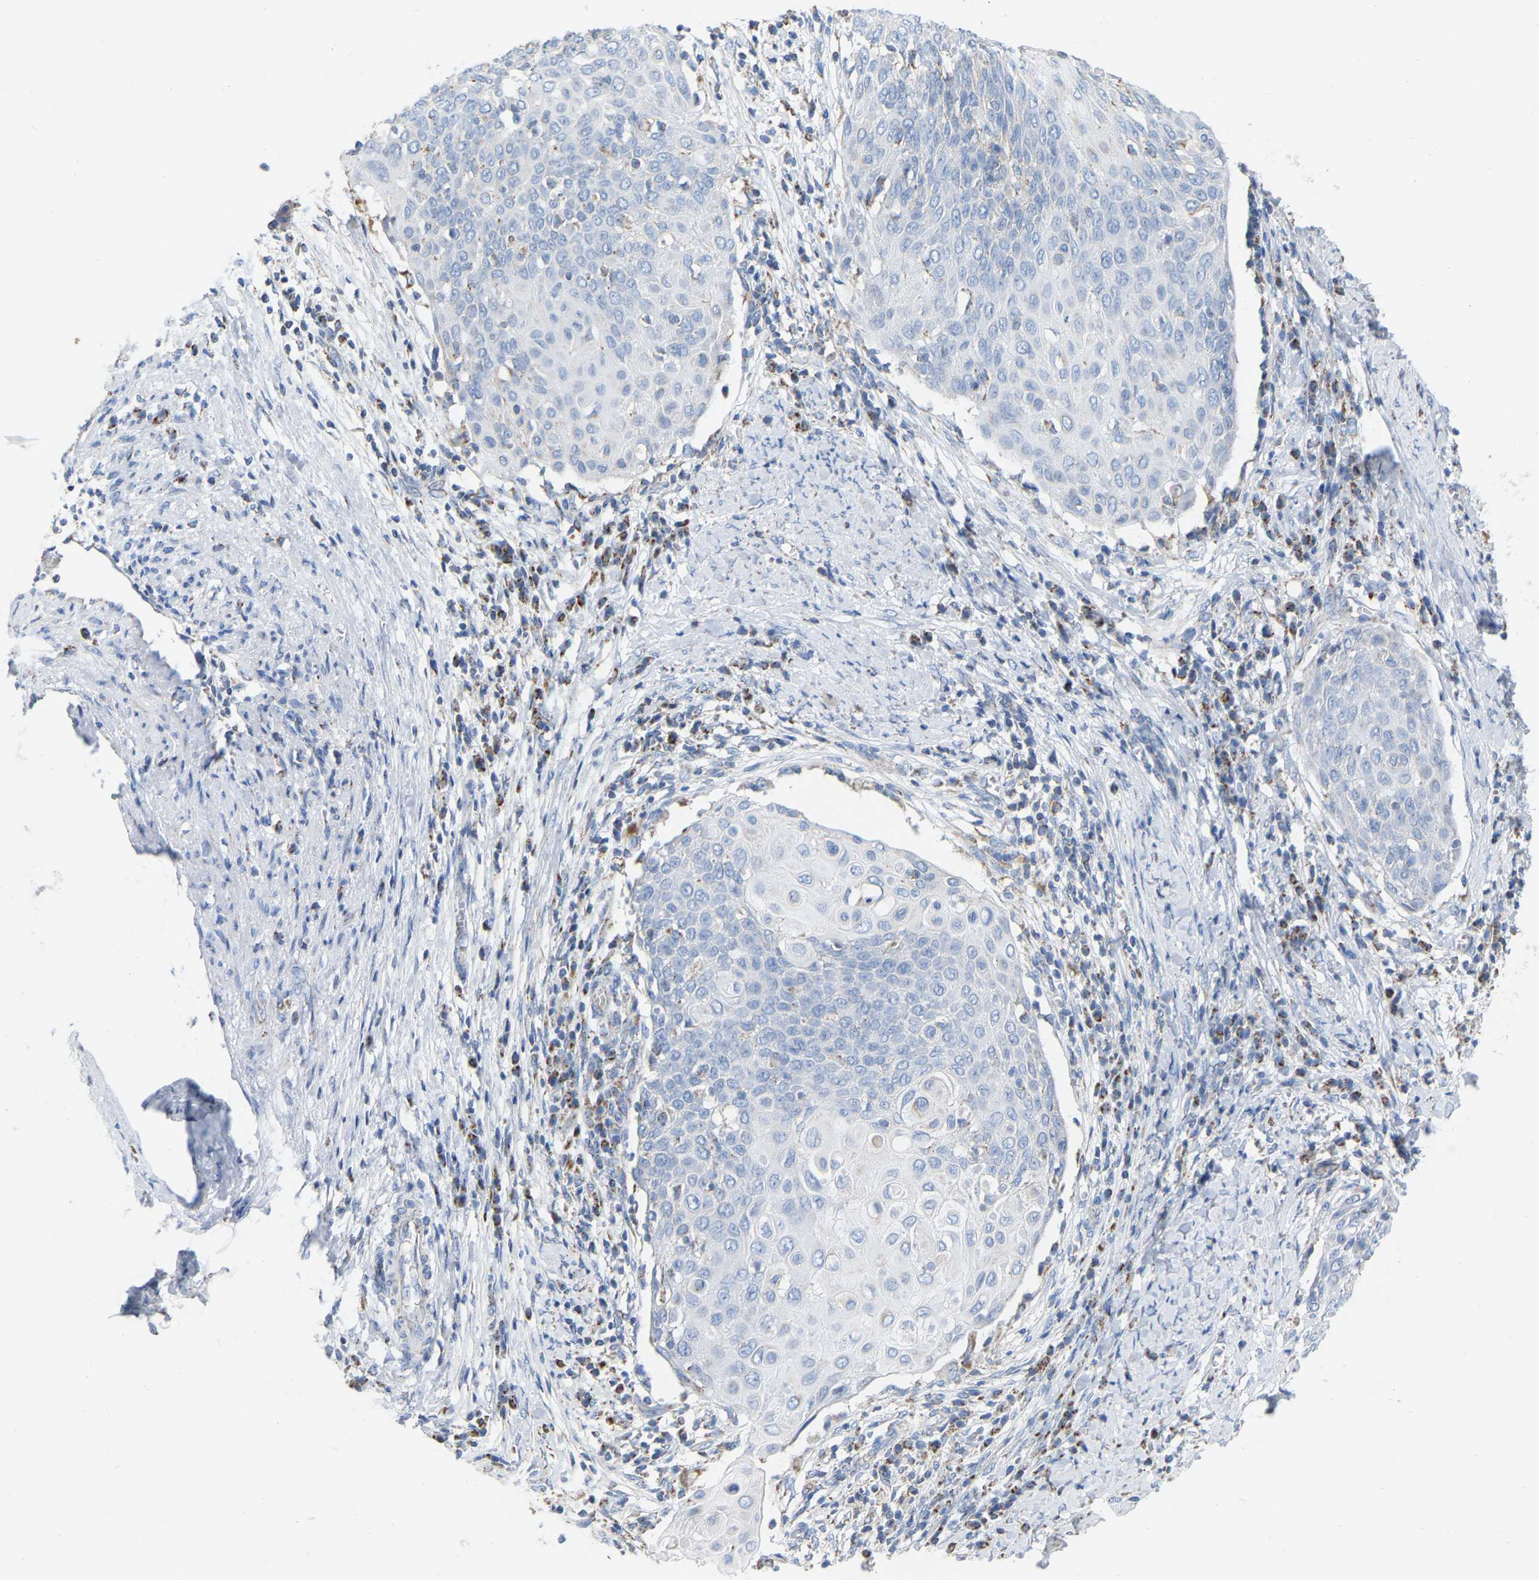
{"staining": {"intensity": "negative", "quantity": "none", "location": "none"}, "tissue": "cervical cancer", "cell_type": "Tumor cells", "image_type": "cancer", "snomed": [{"axis": "morphology", "description": "Squamous cell carcinoma, NOS"}, {"axis": "topography", "description": "Cervix"}], "caption": "This is a histopathology image of immunohistochemistry (IHC) staining of squamous cell carcinoma (cervical), which shows no staining in tumor cells. (Stains: DAB (3,3'-diaminobenzidine) IHC with hematoxylin counter stain, Microscopy: brightfield microscopy at high magnification).", "gene": "CBLB", "patient": {"sex": "female", "age": 39}}